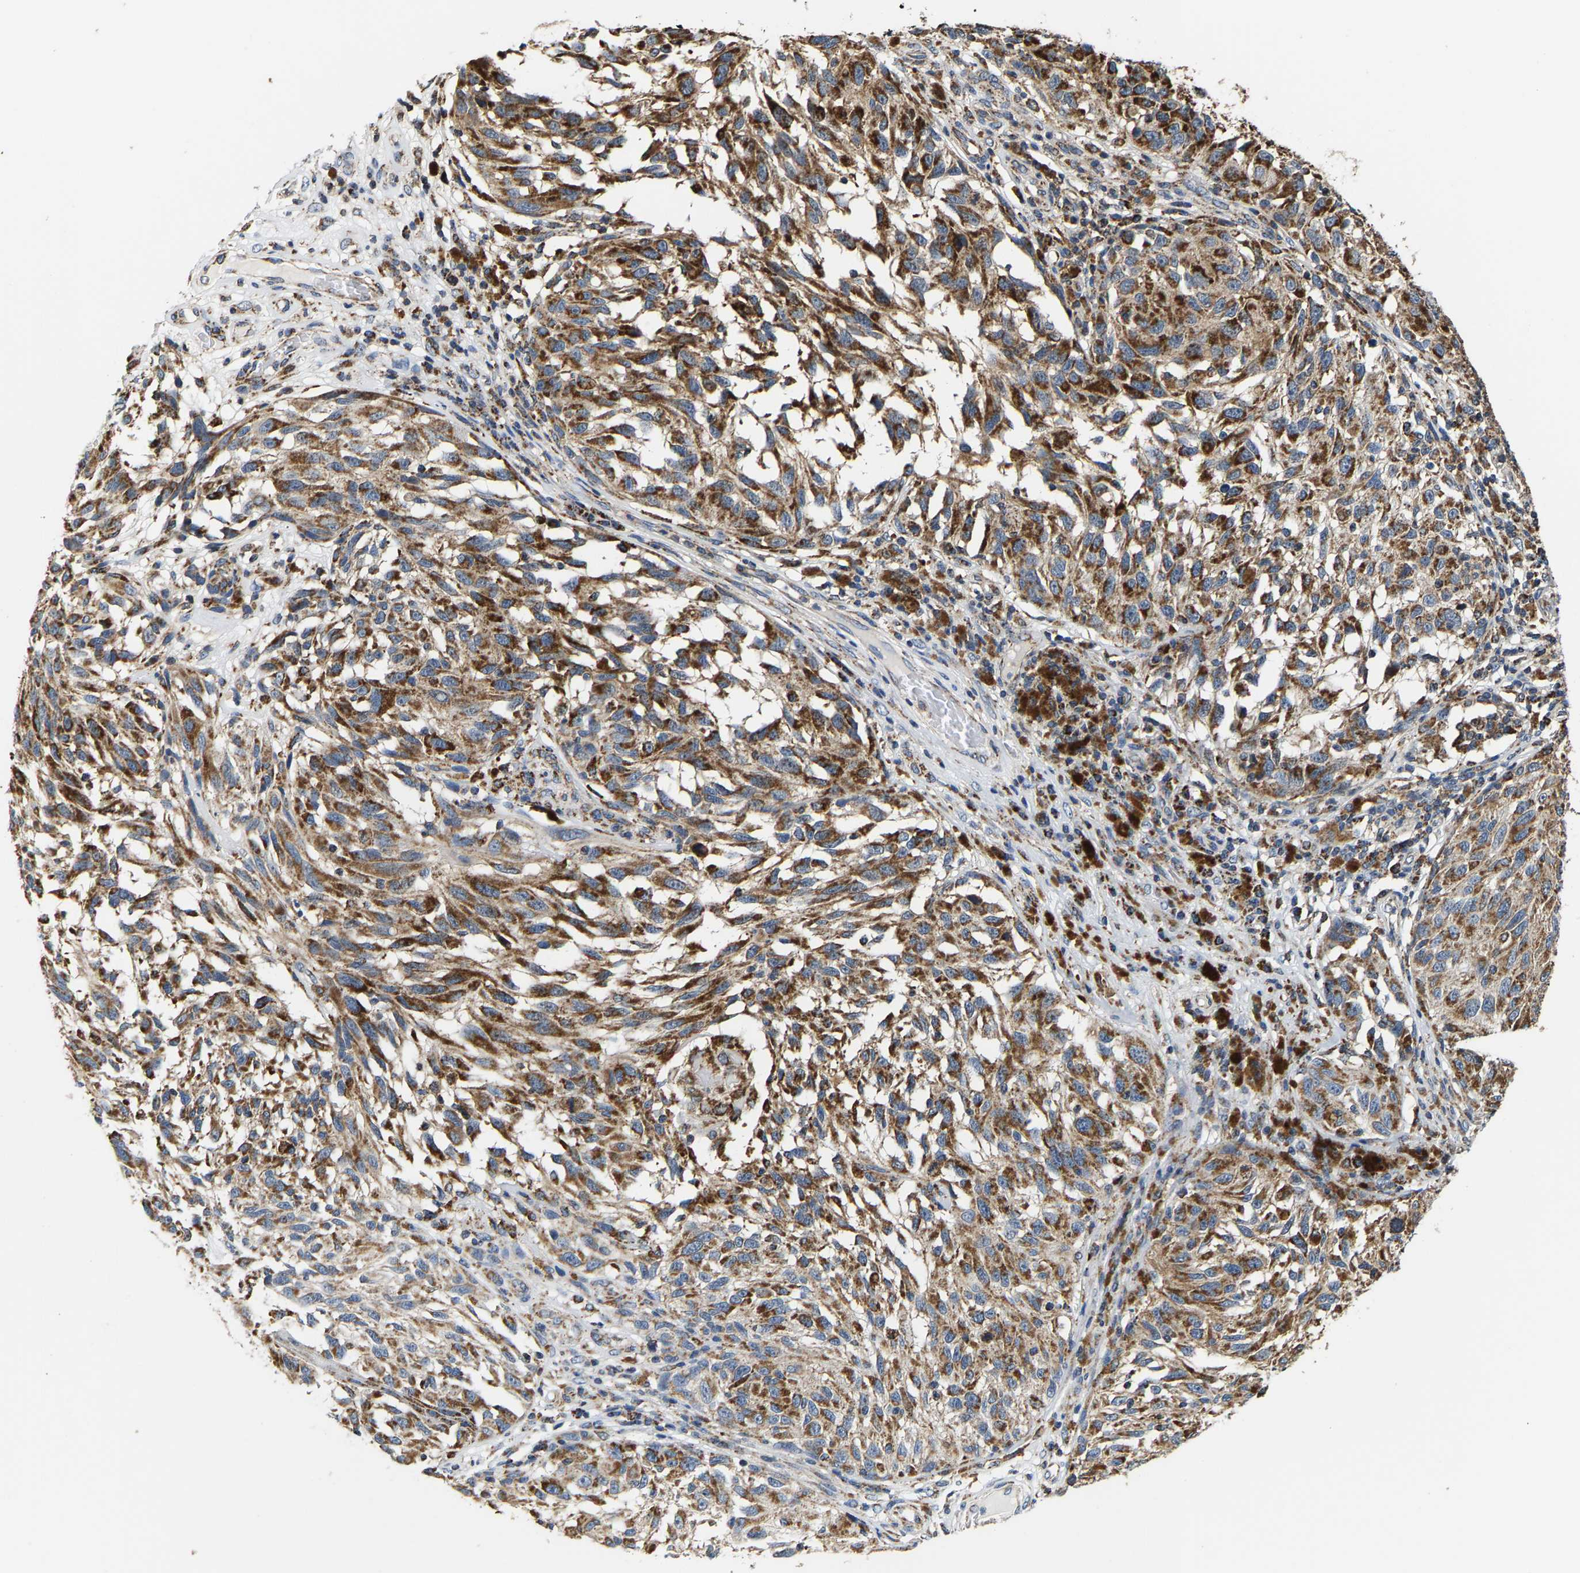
{"staining": {"intensity": "moderate", "quantity": ">75%", "location": "cytoplasmic/membranous"}, "tissue": "melanoma", "cell_type": "Tumor cells", "image_type": "cancer", "snomed": [{"axis": "morphology", "description": "Malignant melanoma, NOS"}, {"axis": "topography", "description": "Skin"}], "caption": "Protein analysis of melanoma tissue demonstrates moderate cytoplasmic/membranous staining in about >75% of tumor cells. The protein of interest is shown in brown color, while the nuclei are stained blue.", "gene": "SHMT2", "patient": {"sex": "female", "age": 73}}